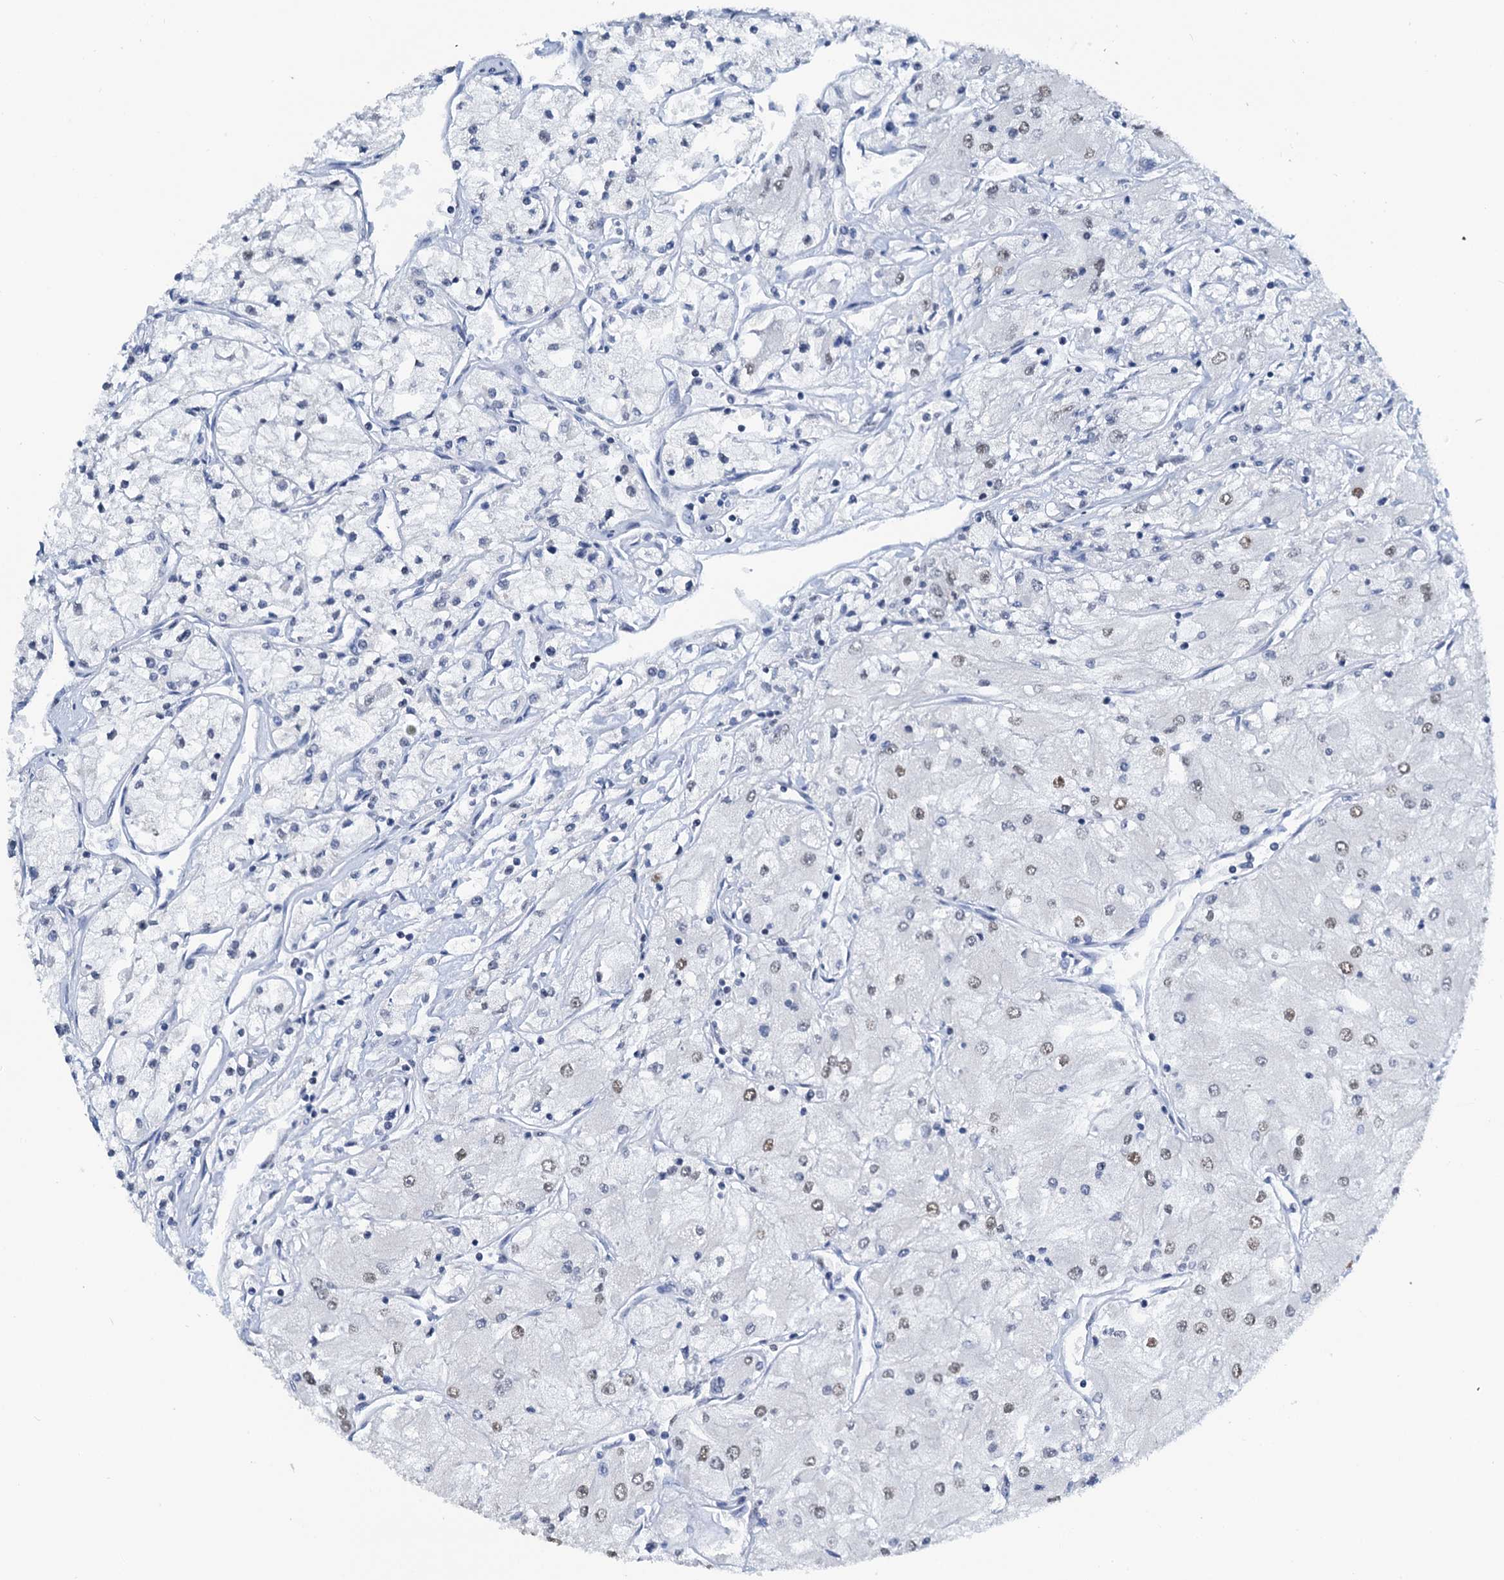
{"staining": {"intensity": "moderate", "quantity": "<25%", "location": "nuclear"}, "tissue": "renal cancer", "cell_type": "Tumor cells", "image_type": "cancer", "snomed": [{"axis": "morphology", "description": "Adenocarcinoma, NOS"}, {"axis": "topography", "description": "Kidney"}], "caption": "Renal cancer stained with a protein marker reveals moderate staining in tumor cells.", "gene": "SLTM", "patient": {"sex": "male", "age": 80}}